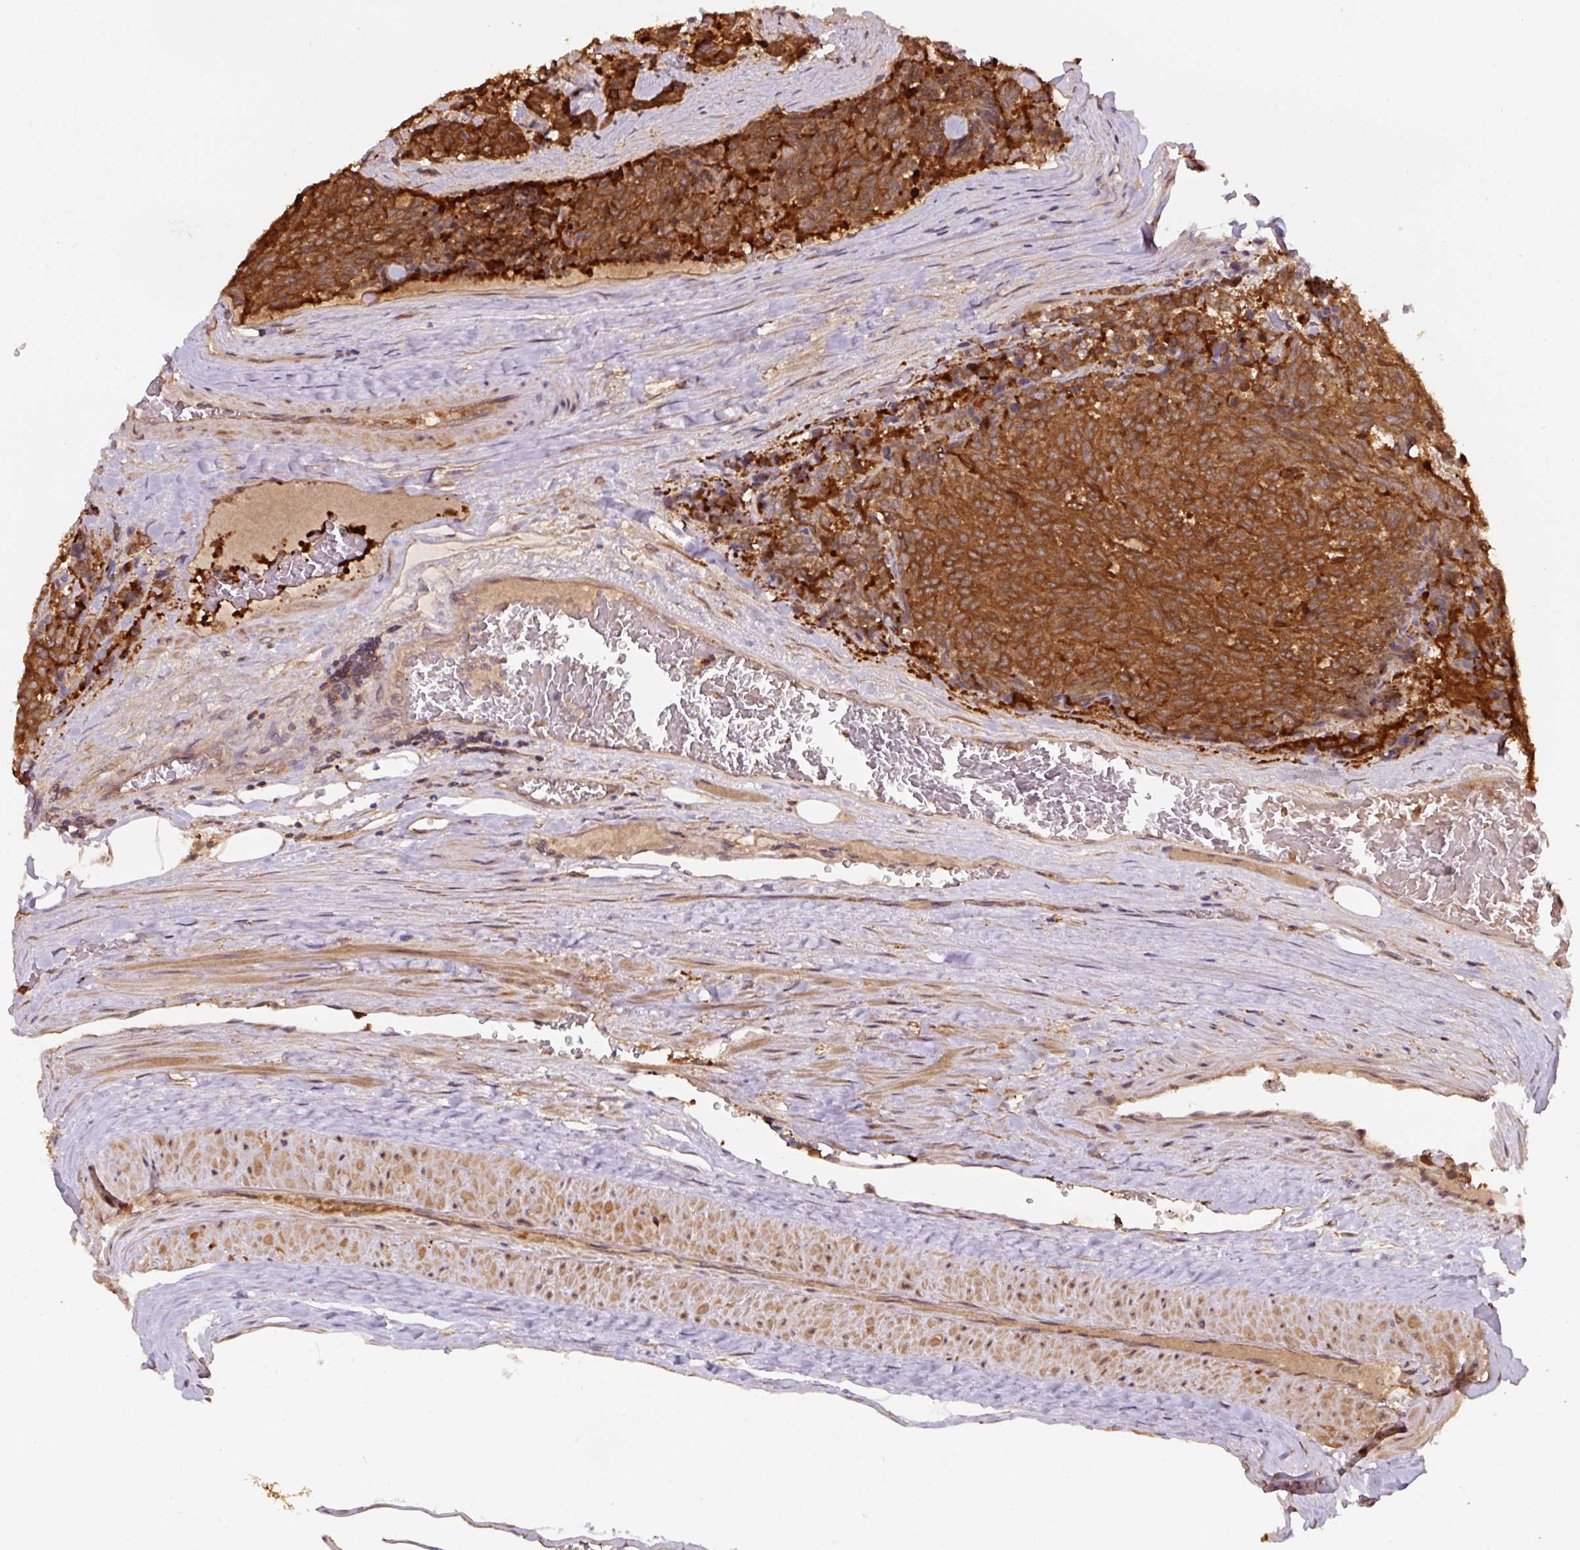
{"staining": {"intensity": "strong", "quantity": ">75%", "location": "cytoplasmic/membranous"}, "tissue": "carcinoid", "cell_type": "Tumor cells", "image_type": "cancer", "snomed": [{"axis": "morphology", "description": "Carcinoid, malignant, NOS"}, {"axis": "topography", "description": "Pancreas"}], "caption": "A micrograph of human malignant carcinoid stained for a protein shows strong cytoplasmic/membranous brown staining in tumor cells.", "gene": "ST13", "patient": {"sex": "female", "age": 54}}